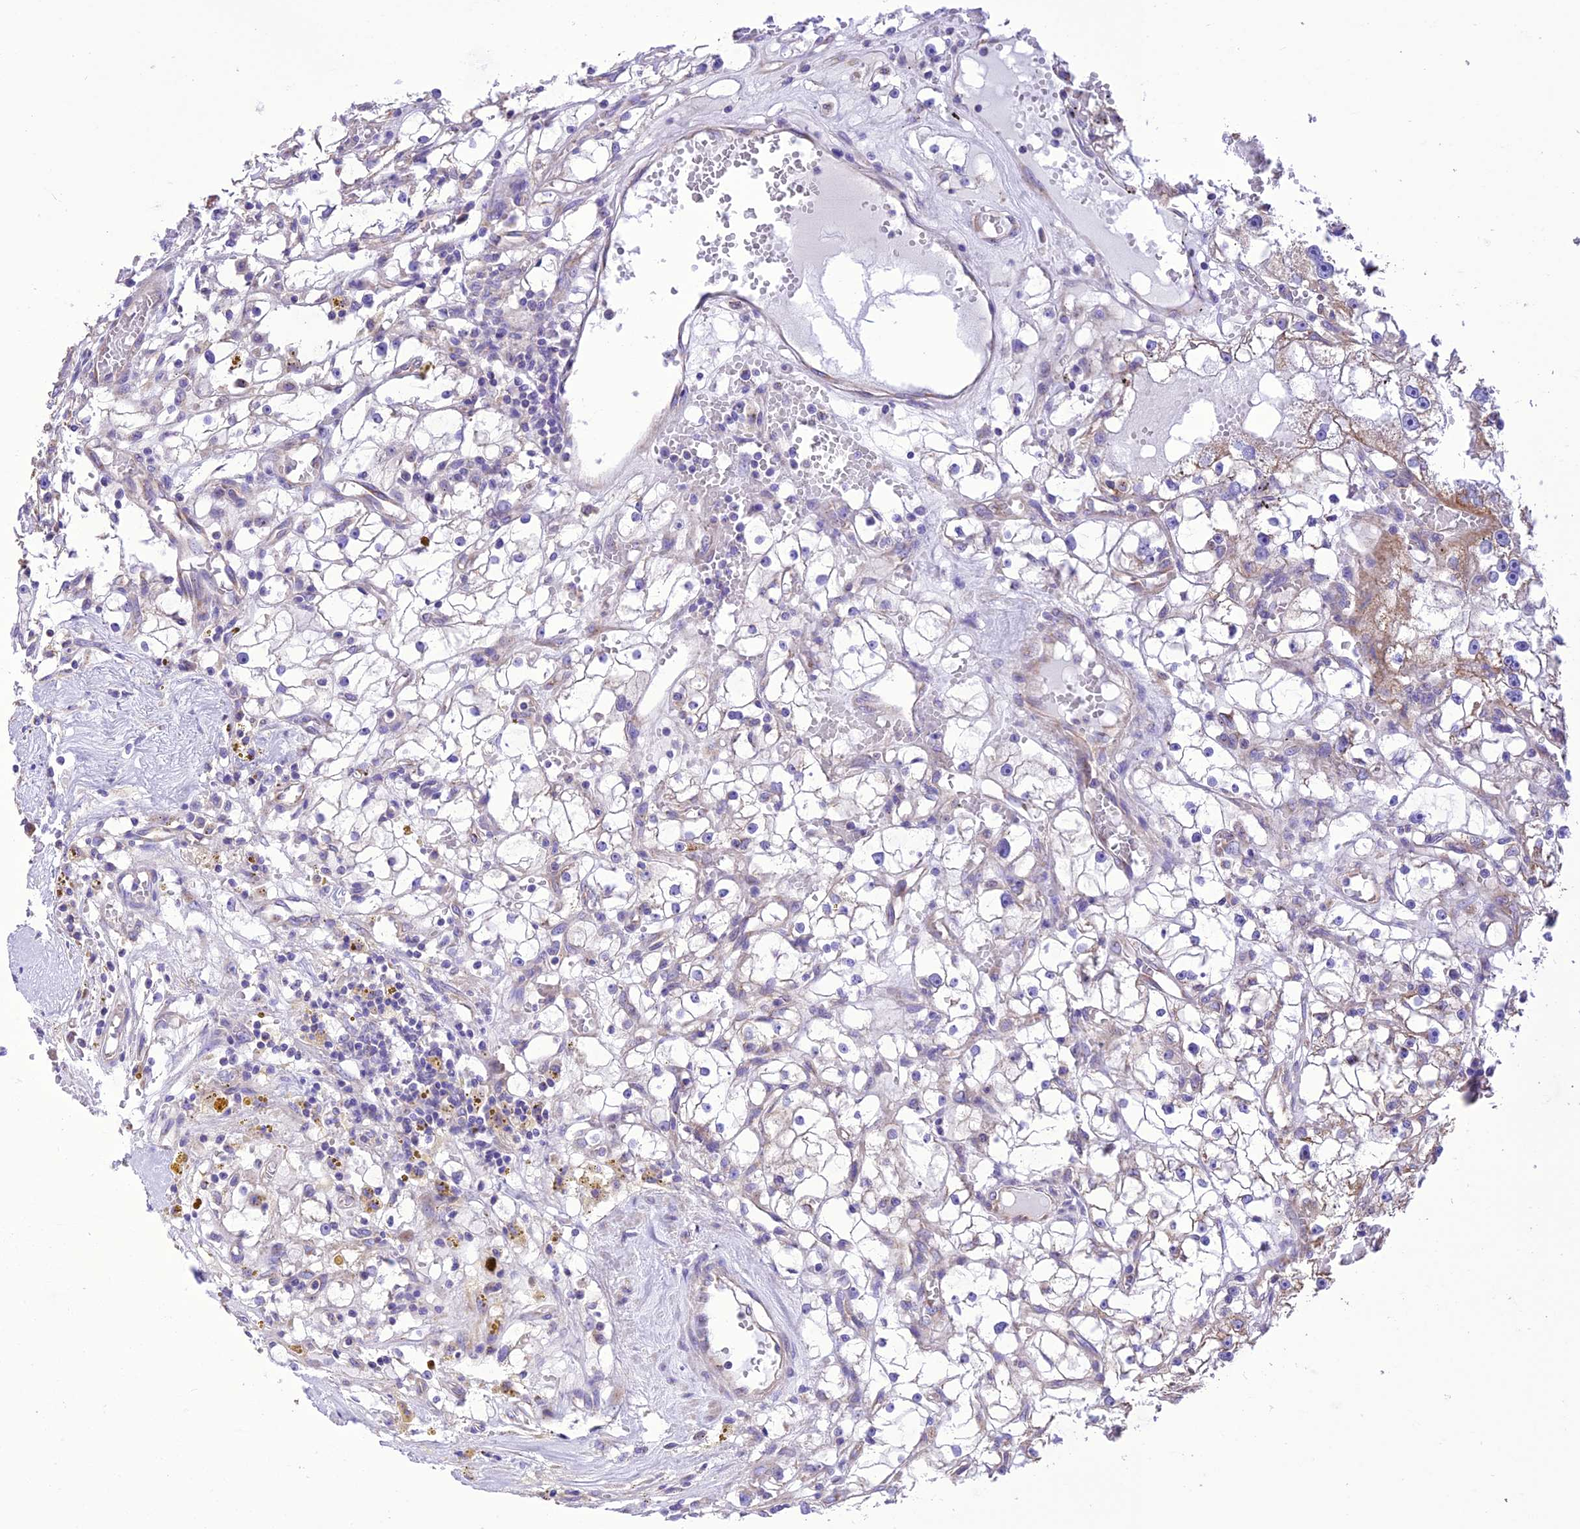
{"staining": {"intensity": "negative", "quantity": "none", "location": "none"}, "tissue": "renal cancer", "cell_type": "Tumor cells", "image_type": "cancer", "snomed": [{"axis": "morphology", "description": "Adenocarcinoma, NOS"}, {"axis": "topography", "description": "Kidney"}], "caption": "Photomicrograph shows no significant protein staining in tumor cells of renal cancer. The staining was performed using DAB to visualize the protein expression in brown, while the nuclei were stained in blue with hematoxylin (Magnification: 20x).", "gene": "MAP3K12", "patient": {"sex": "male", "age": 56}}